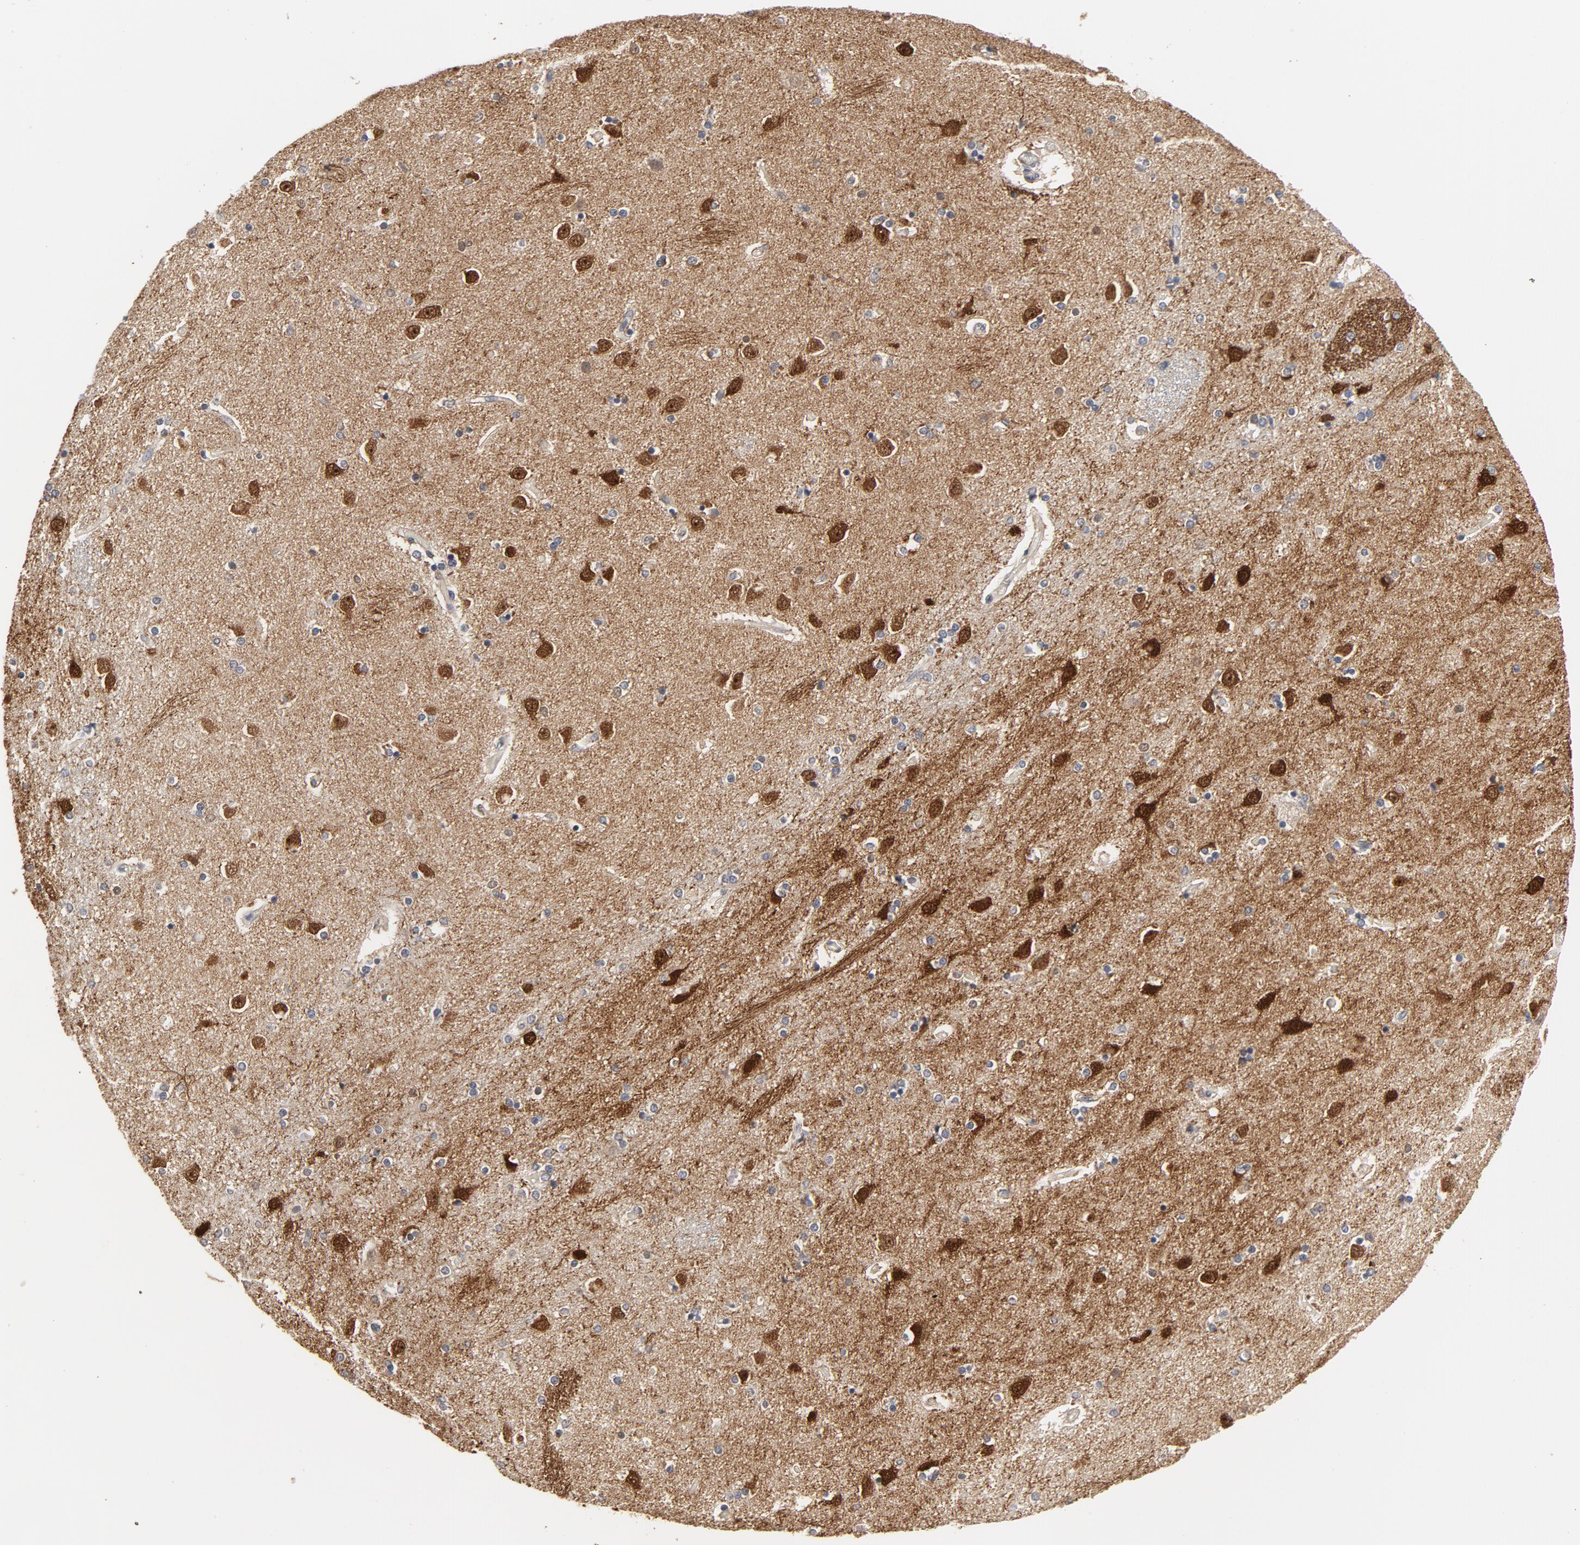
{"staining": {"intensity": "moderate", "quantity": "<25%", "location": "cytoplasmic/membranous"}, "tissue": "caudate", "cell_type": "Glial cells", "image_type": "normal", "snomed": [{"axis": "morphology", "description": "Normal tissue, NOS"}, {"axis": "topography", "description": "Lateral ventricle wall"}], "caption": "This photomicrograph reveals immunohistochemistry staining of normal human caudate, with low moderate cytoplasmic/membranous expression in approximately <25% of glial cells.", "gene": "PPP1R1B", "patient": {"sex": "female", "age": 54}}